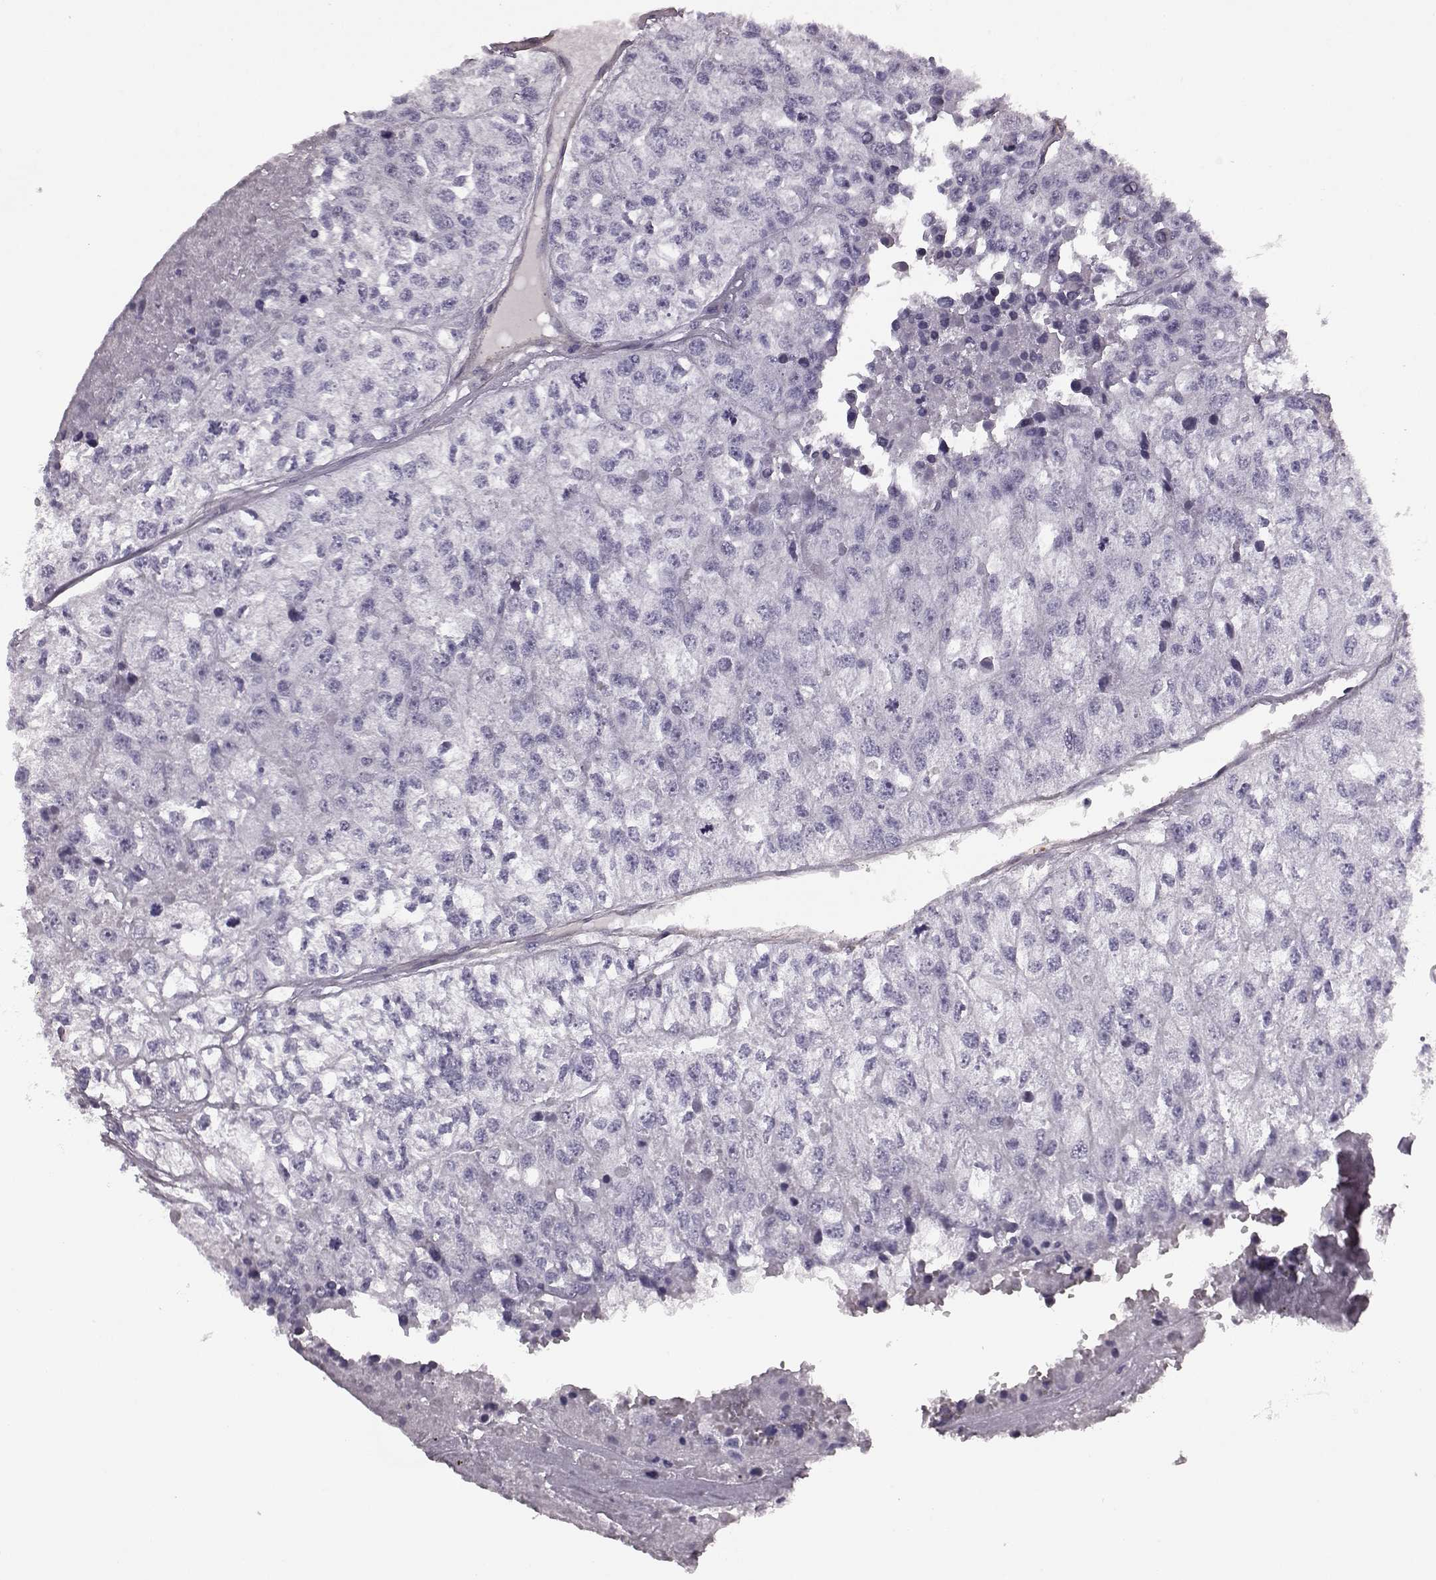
{"staining": {"intensity": "negative", "quantity": "none", "location": "none"}, "tissue": "renal cancer", "cell_type": "Tumor cells", "image_type": "cancer", "snomed": [{"axis": "morphology", "description": "Adenocarcinoma, NOS"}, {"axis": "topography", "description": "Kidney"}], "caption": "High power microscopy photomicrograph of an IHC micrograph of adenocarcinoma (renal), revealing no significant staining in tumor cells.", "gene": "KRT85", "patient": {"sex": "male", "age": 56}}